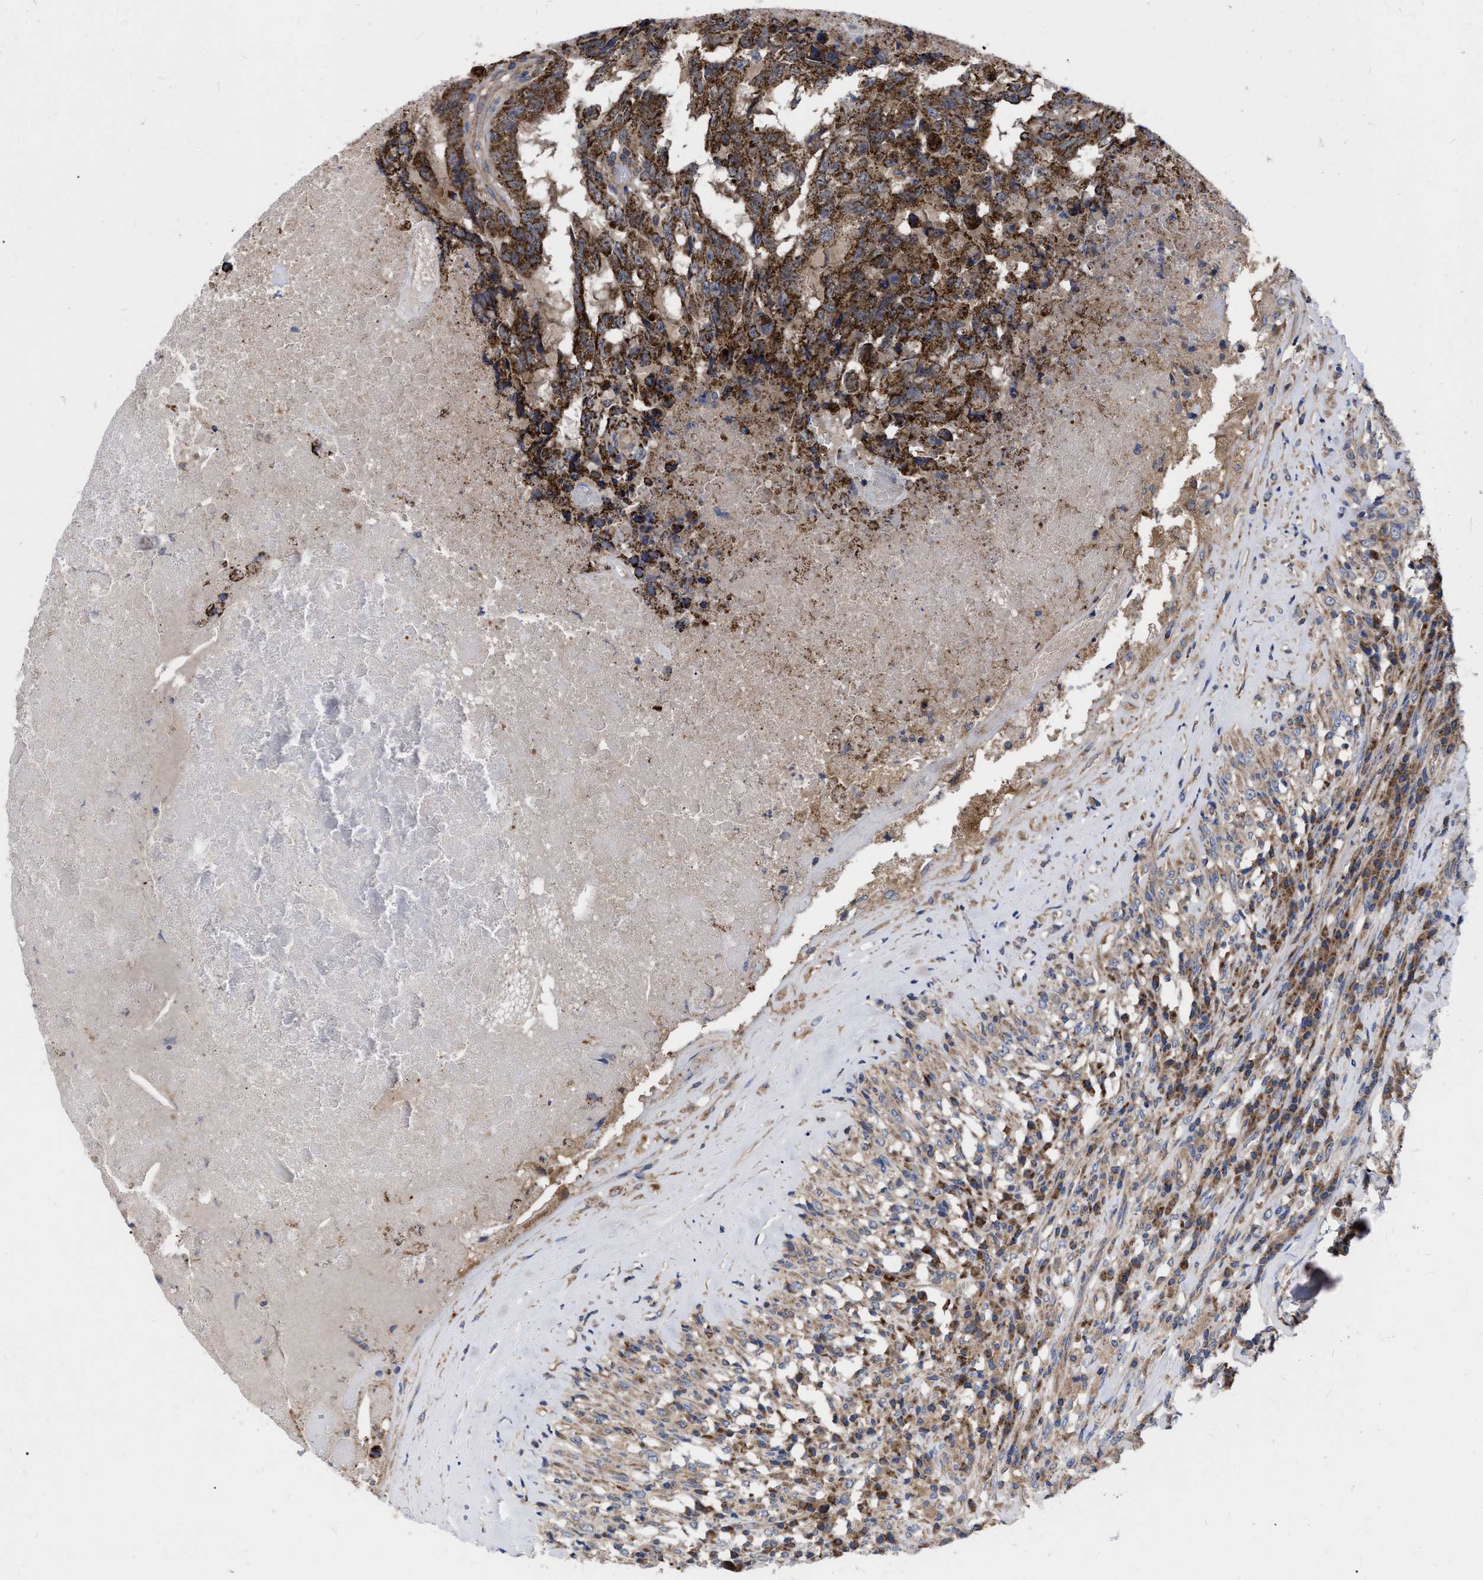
{"staining": {"intensity": "strong", "quantity": ">75%", "location": "cytoplasmic/membranous"}, "tissue": "testis cancer", "cell_type": "Tumor cells", "image_type": "cancer", "snomed": [{"axis": "morphology", "description": "Necrosis, NOS"}, {"axis": "morphology", "description": "Carcinoma, Embryonal, NOS"}, {"axis": "topography", "description": "Testis"}], "caption": "IHC (DAB (3,3'-diaminobenzidine)) staining of human testis cancer exhibits strong cytoplasmic/membranous protein positivity in about >75% of tumor cells.", "gene": "CDKN2C", "patient": {"sex": "male", "age": 19}}